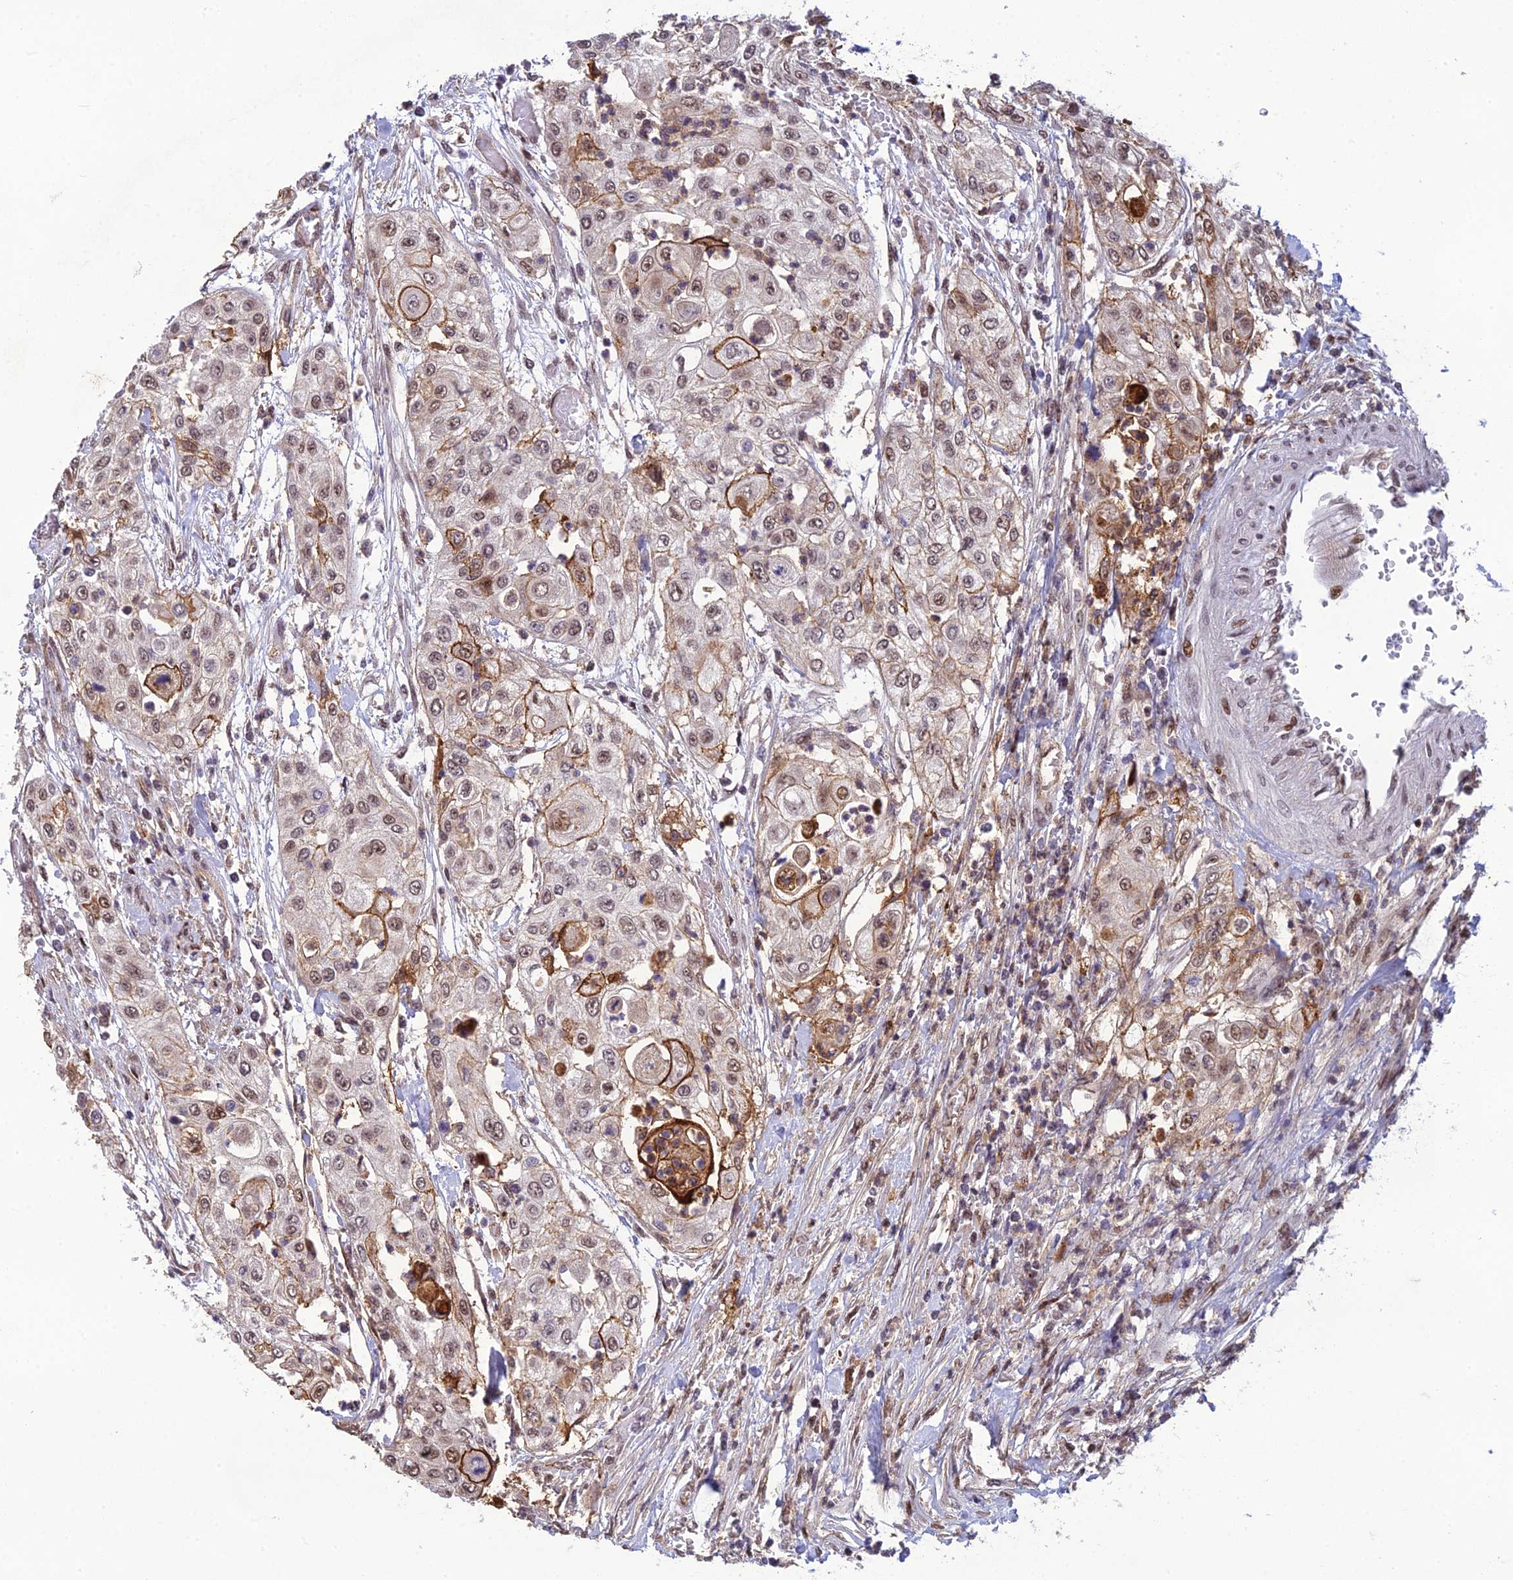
{"staining": {"intensity": "moderate", "quantity": ">75%", "location": "cytoplasmic/membranous,nuclear"}, "tissue": "urothelial cancer", "cell_type": "Tumor cells", "image_type": "cancer", "snomed": [{"axis": "morphology", "description": "Urothelial carcinoma, High grade"}, {"axis": "topography", "description": "Urinary bladder"}], "caption": "The immunohistochemical stain highlights moderate cytoplasmic/membranous and nuclear expression in tumor cells of urothelial carcinoma (high-grade) tissue. (DAB IHC, brown staining for protein, blue staining for nuclei).", "gene": "RANBP3", "patient": {"sex": "female", "age": 79}}